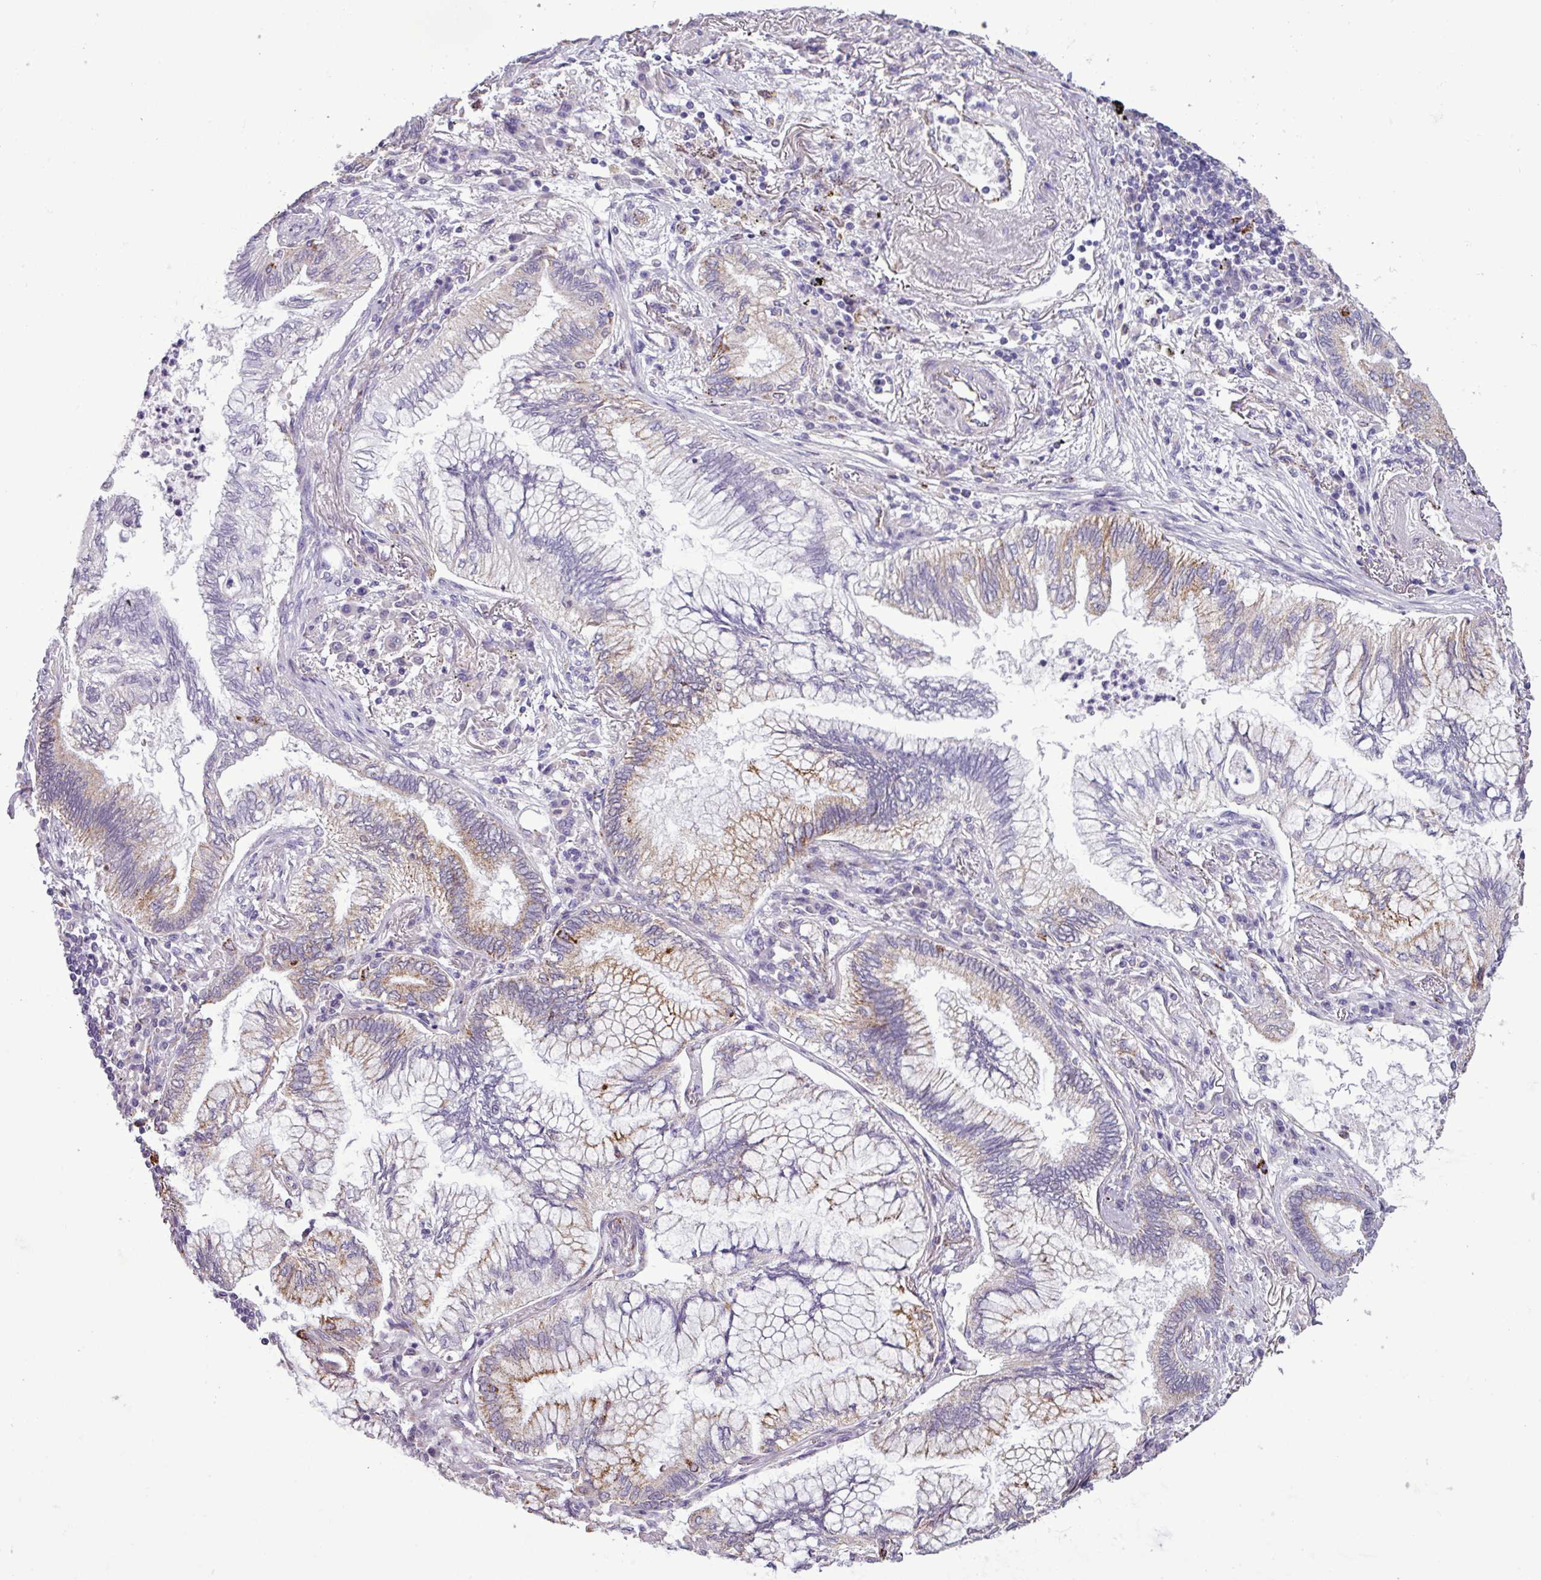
{"staining": {"intensity": "moderate", "quantity": "25%-75%", "location": "cytoplasmic/membranous"}, "tissue": "lung cancer", "cell_type": "Tumor cells", "image_type": "cancer", "snomed": [{"axis": "morphology", "description": "Adenocarcinoma, NOS"}, {"axis": "topography", "description": "Lung"}], "caption": "DAB immunohistochemical staining of lung cancer shows moderate cytoplasmic/membranous protein staining in about 25%-75% of tumor cells.", "gene": "ZNF667", "patient": {"sex": "female", "age": 70}}